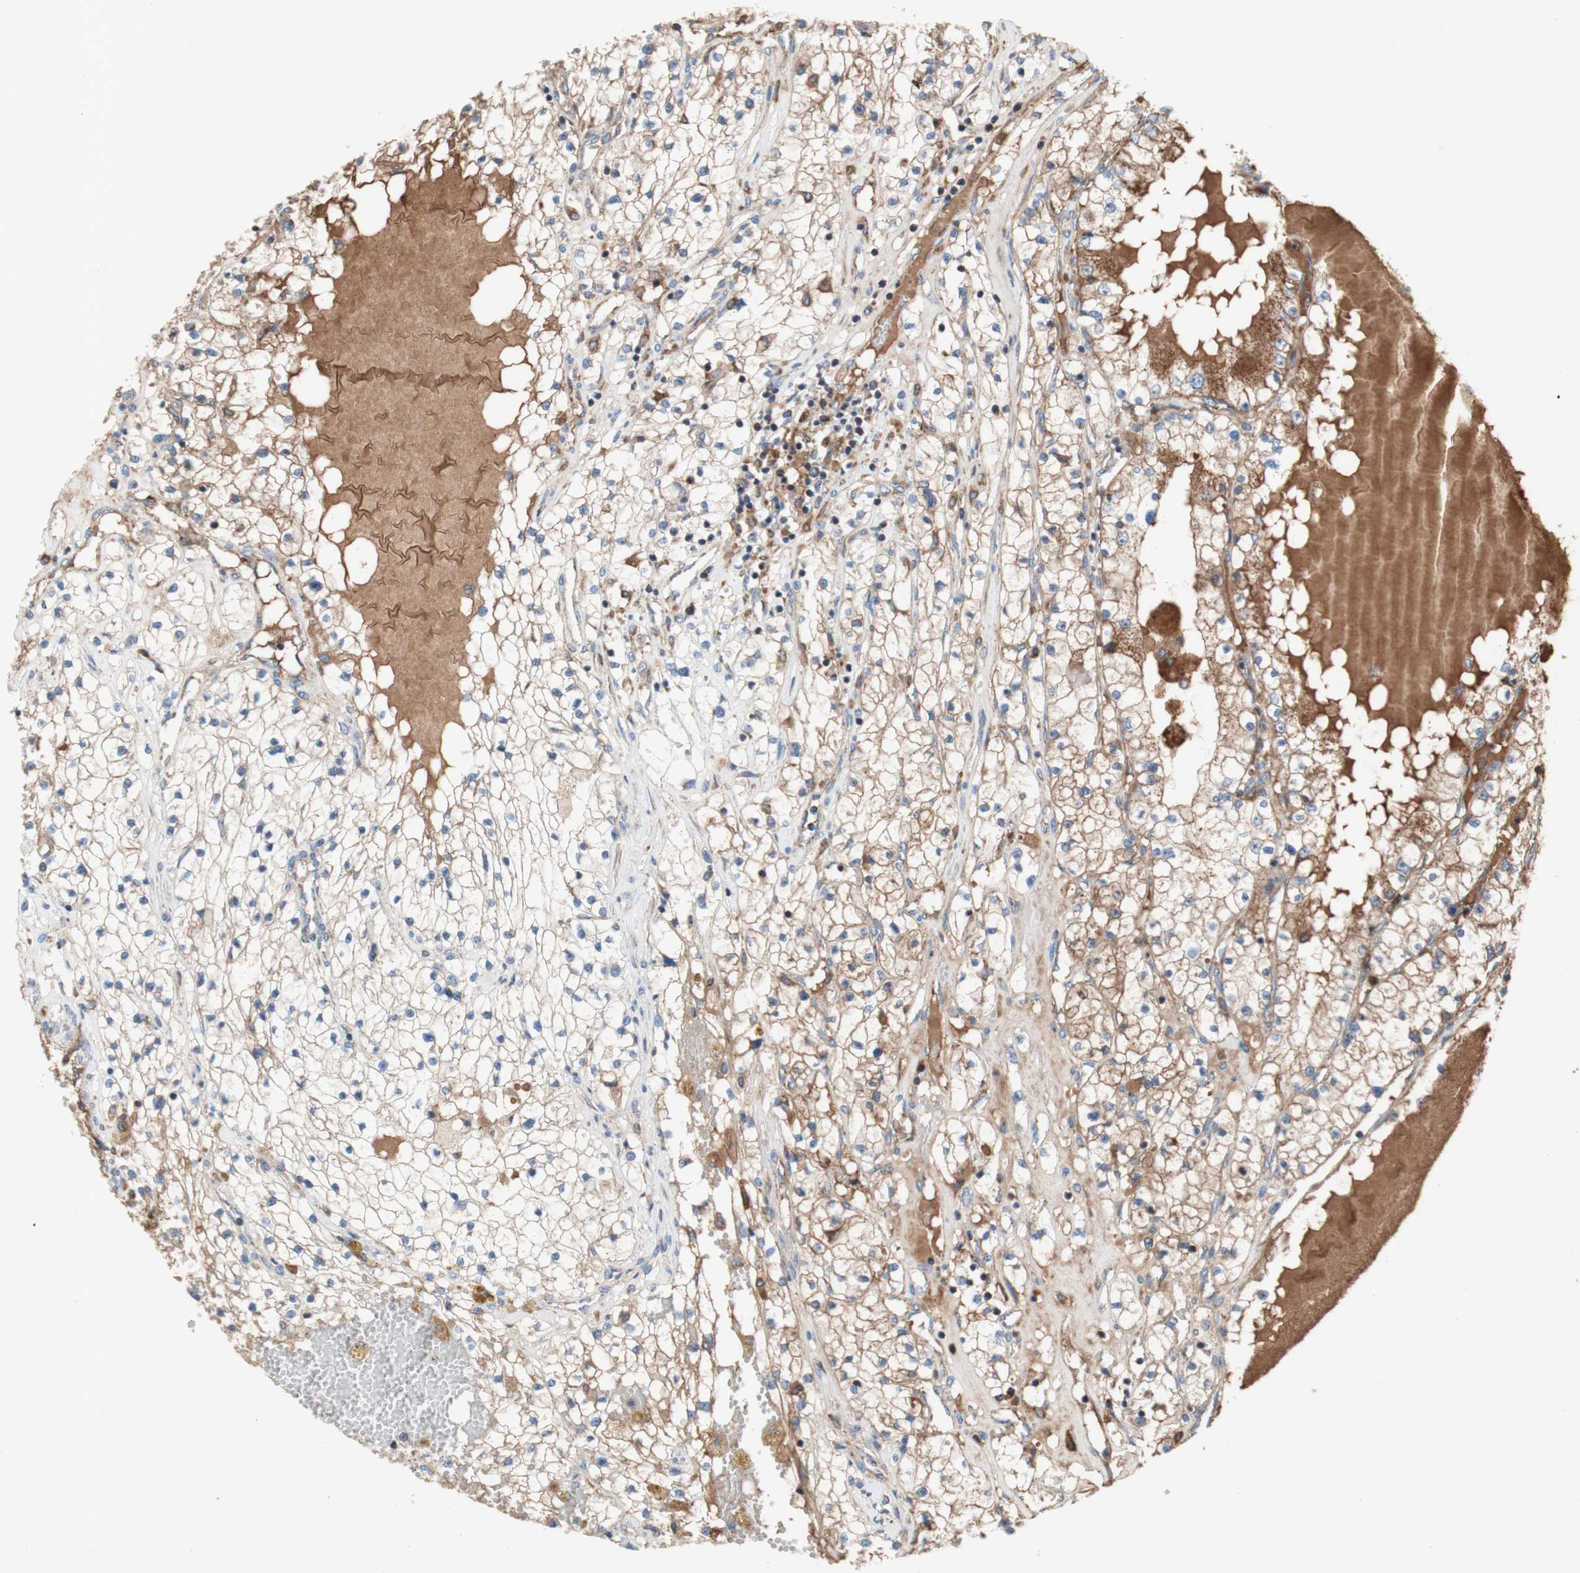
{"staining": {"intensity": "moderate", "quantity": ">75%", "location": "cytoplasmic/membranous"}, "tissue": "renal cancer", "cell_type": "Tumor cells", "image_type": "cancer", "snomed": [{"axis": "morphology", "description": "Adenocarcinoma, NOS"}, {"axis": "topography", "description": "Kidney"}], "caption": "Tumor cells reveal medium levels of moderate cytoplasmic/membranous positivity in approximately >75% of cells in adenocarcinoma (renal).", "gene": "SDHB", "patient": {"sex": "male", "age": 68}}